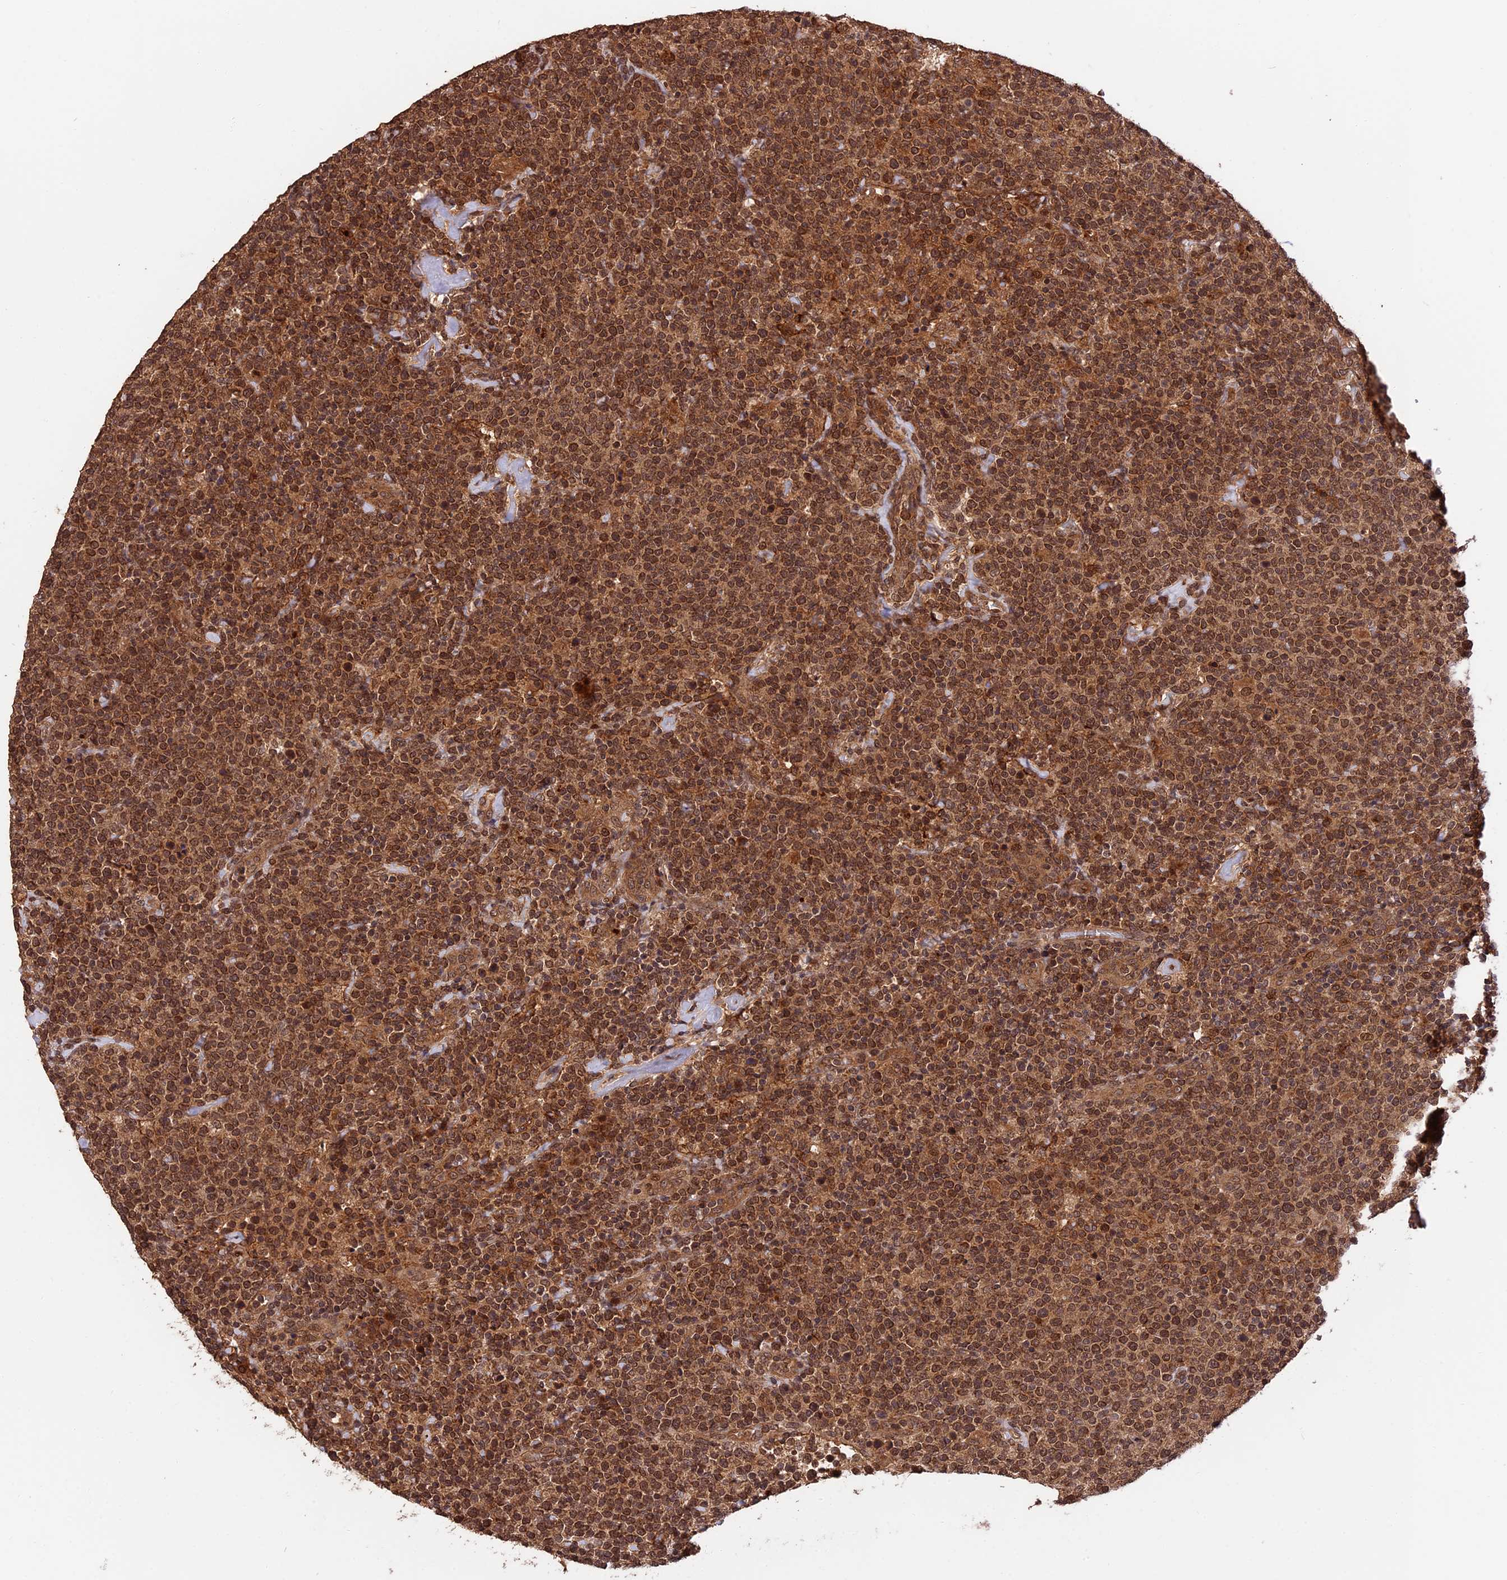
{"staining": {"intensity": "moderate", "quantity": ">75%", "location": "cytoplasmic/membranous,nuclear"}, "tissue": "lymphoma", "cell_type": "Tumor cells", "image_type": "cancer", "snomed": [{"axis": "morphology", "description": "Malignant lymphoma, non-Hodgkin's type, High grade"}, {"axis": "topography", "description": "Lymph node"}], "caption": "Tumor cells exhibit medium levels of moderate cytoplasmic/membranous and nuclear expression in about >75% of cells in high-grade malignant lymphoma, non-Hodgkin's type.", "gene": "ESCO1", "patient": {"sex": "male", "age": 61}}